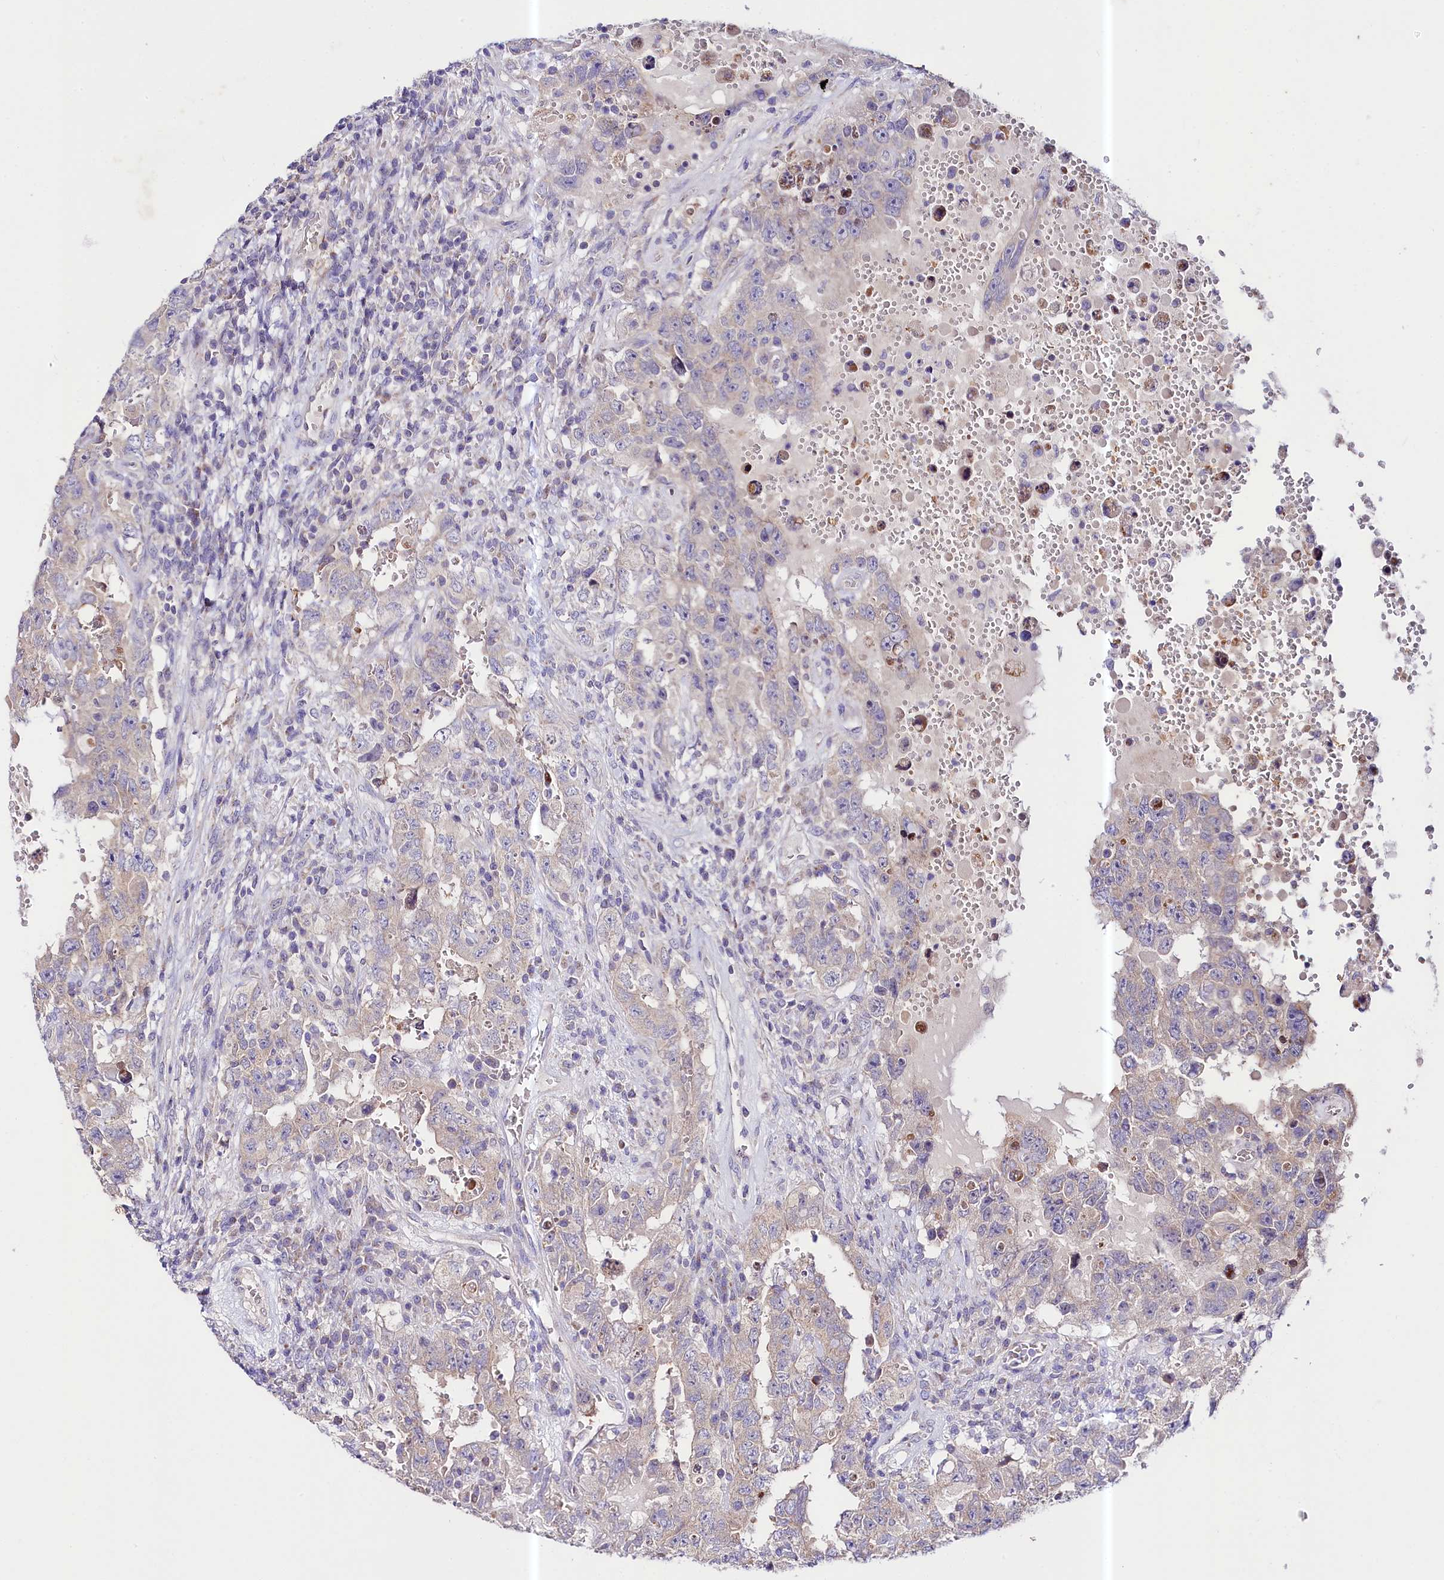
{"staining": {"intensity": "negative", "quantity": "none", "location": "none"}, "tissue": "testis cancer", "cell_type": "Tumor cells", "image_type": "cancer", "snomed": [{"axis": "morphology", "description": "Carcinoma, Embryonal, NOS"}, {"axis": "topography", "description": "Testis"}], "caption": "Immunohistochemistry histopathology image of neoplastic tissue: human embryonal carcinoma (testis) stained with DAB shows no significant protein expression in tumor cells. (DAB (3,3'-diaminobenzidine) IHC, high magnification).", "gene": "CEP295", "patient": {"sex": "male", "age": 26}}